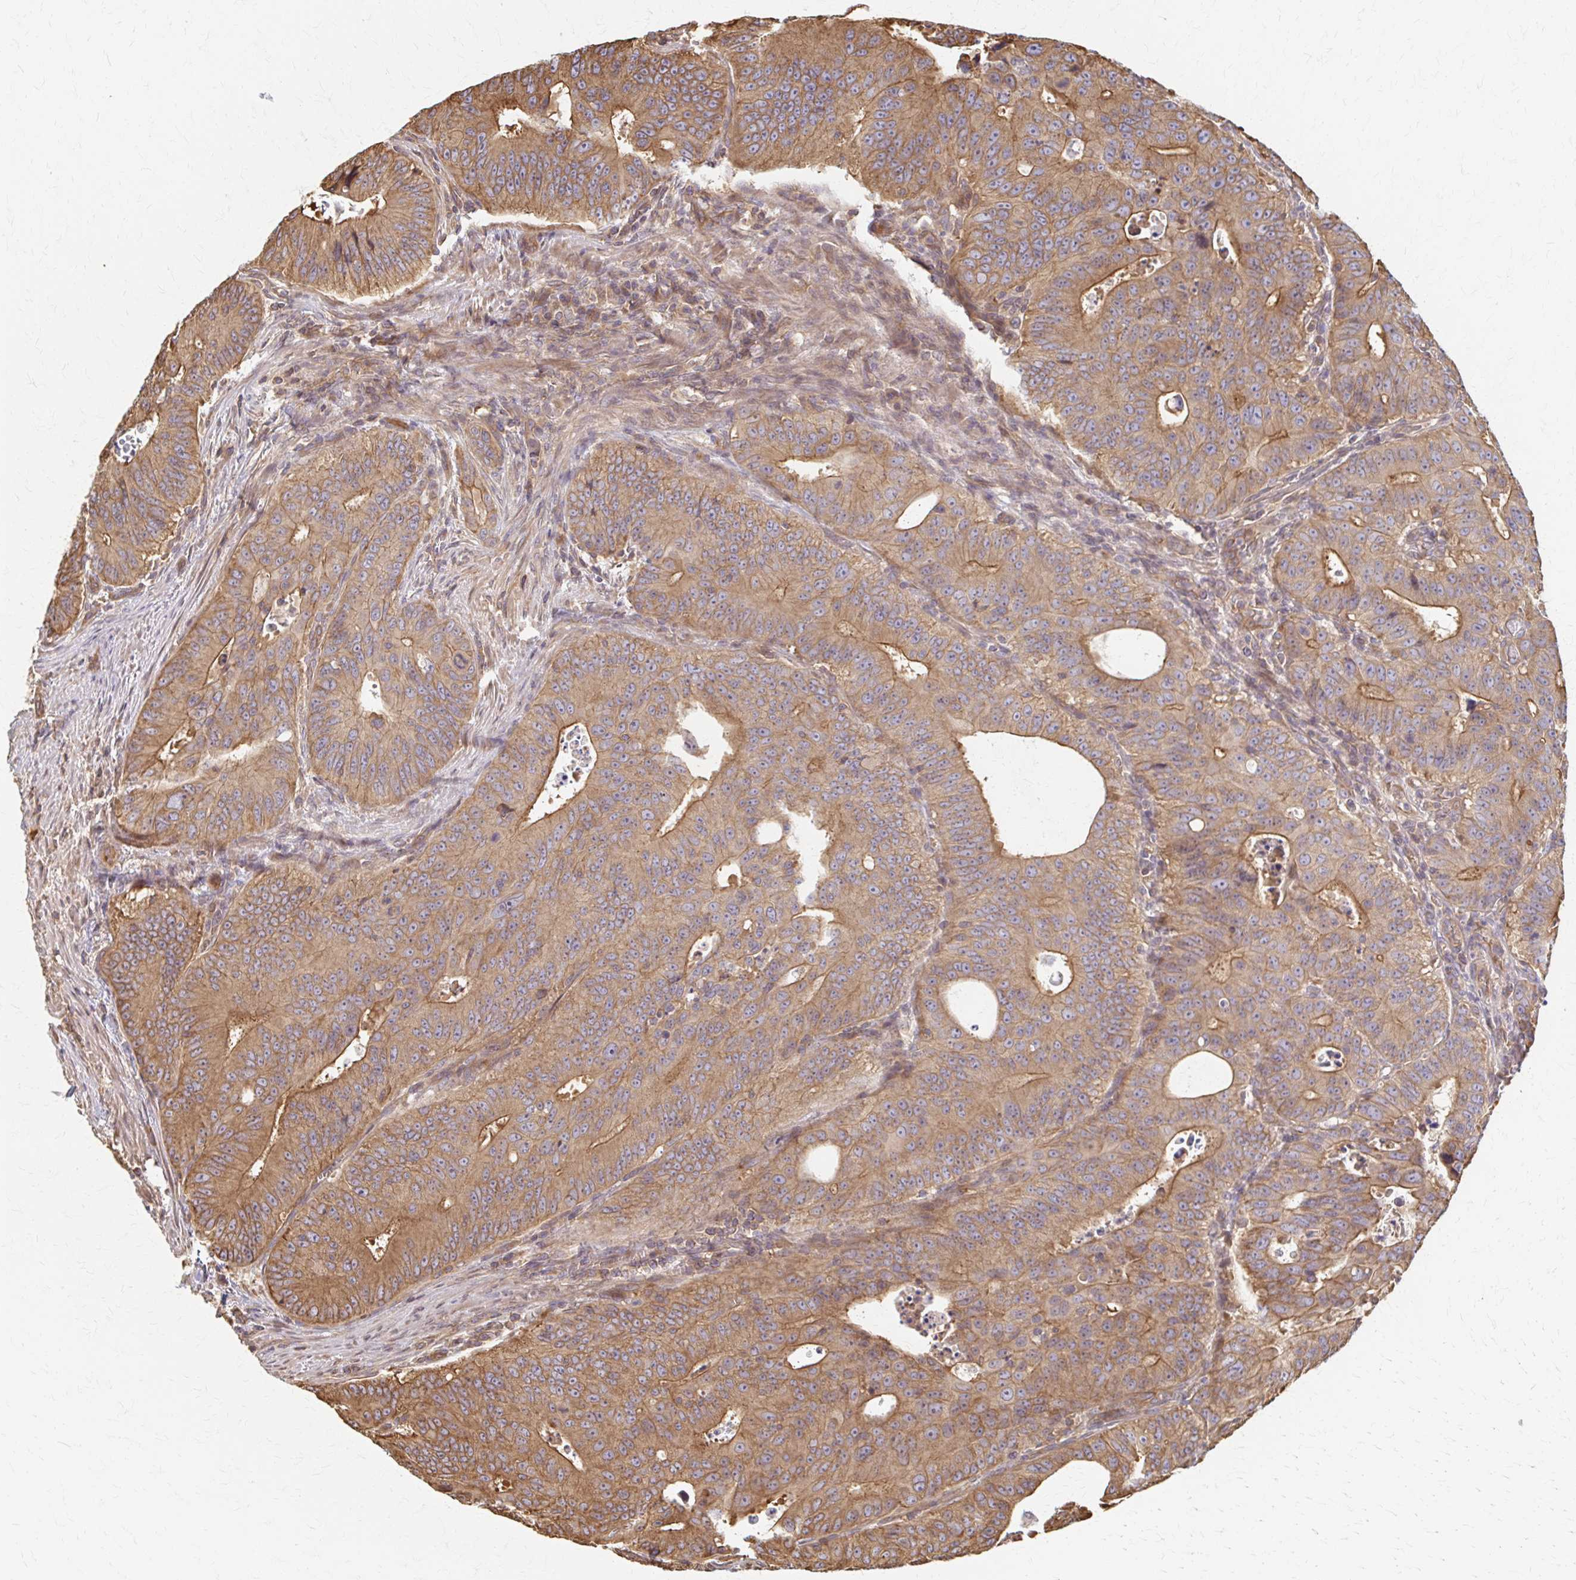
{"staining": {"intensity": "moderate", "quantity": ">75%", "location": "cytoplasmic/membranous"}, "tissue": "colorectal cancer", "cell_type": "Tumor cells", "image_type": "cancer", "snomed": [{"axis": "morphology", "description": "Adenocarcinoma, NOS"}, {"axis": "topography", "description": "Colon"}], "caption": "This is a photomicrograph of immunohistochemistry (IHC) staining of colorectal adenocarcinoma, which shows moderate staining in the cytoplasmic/membranous of tumor cells.", "gene": "ARHGAP35", "patient": {"sex": "male", "age": 62}}